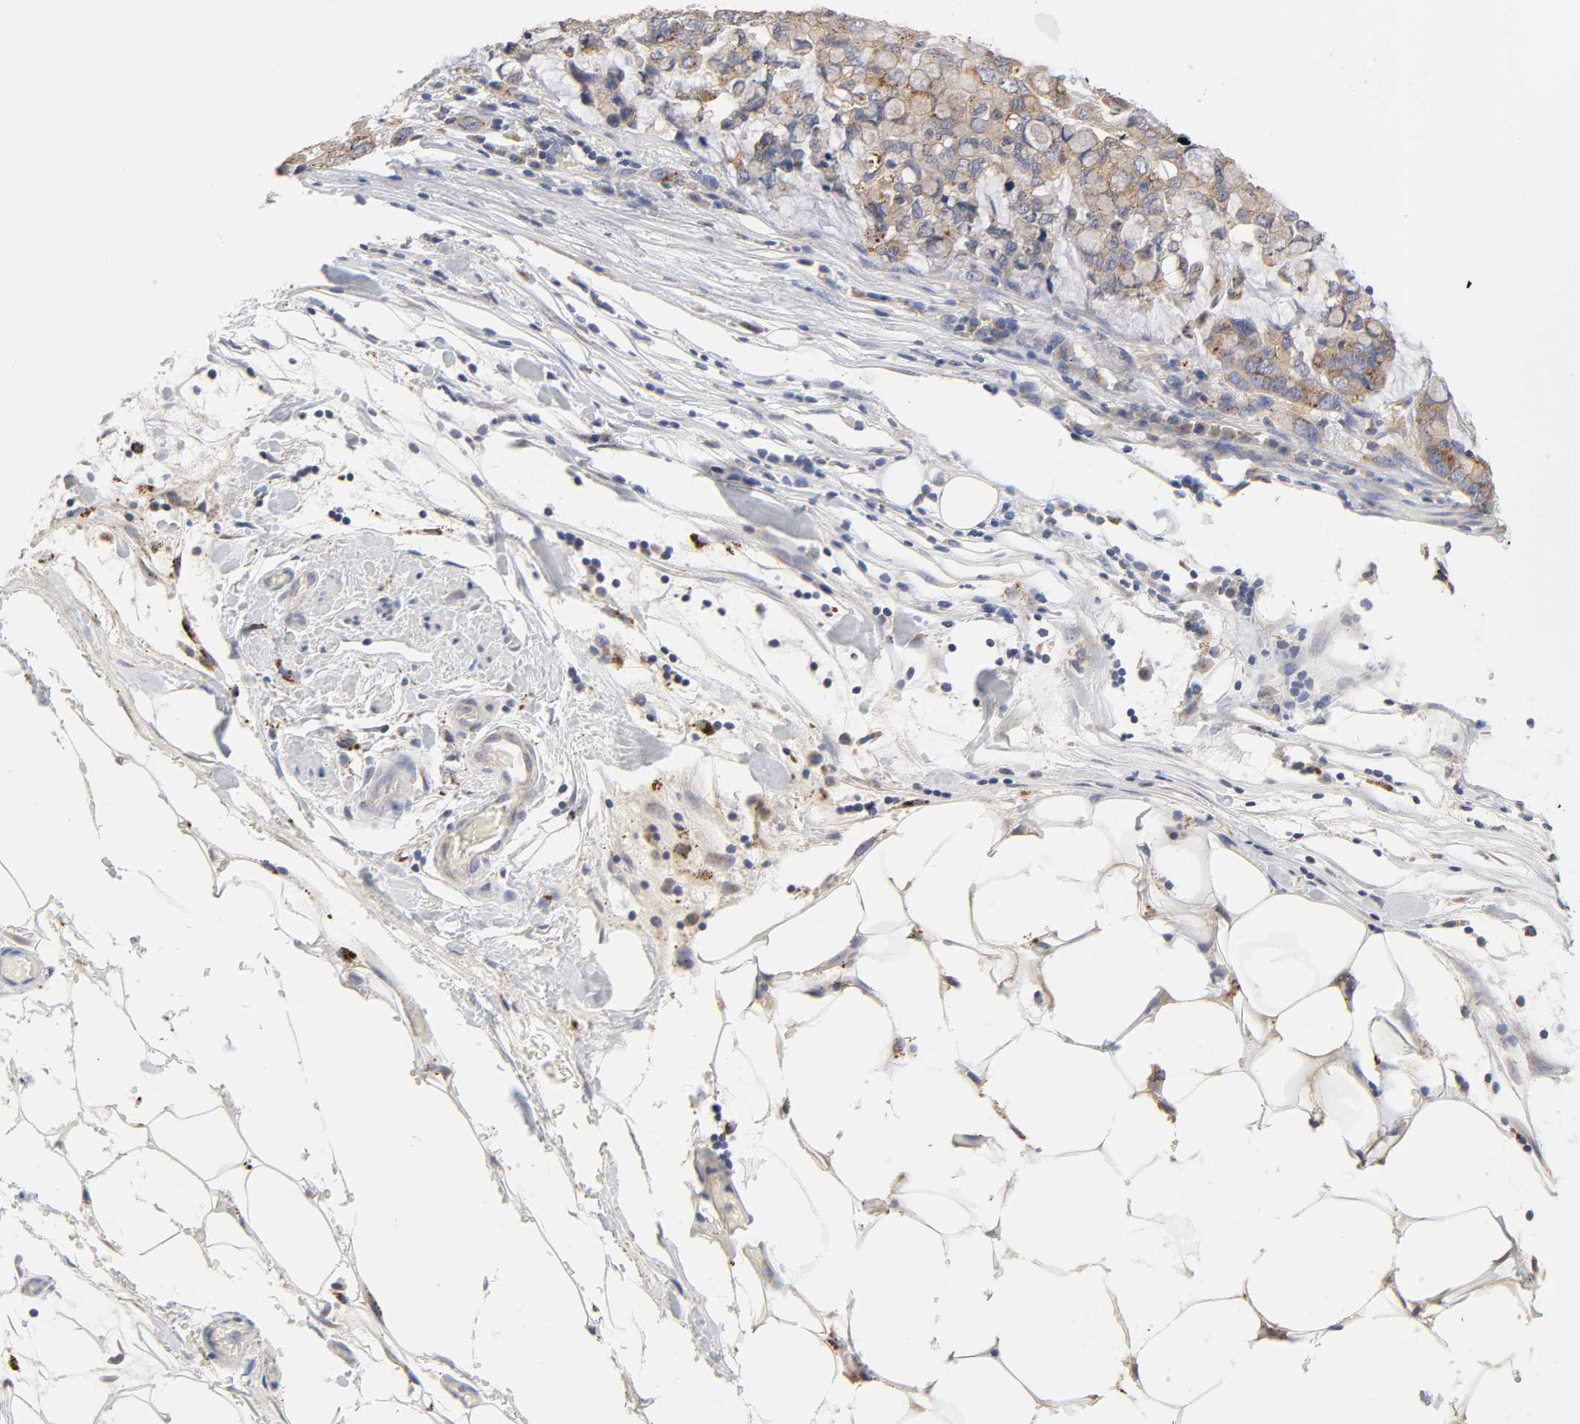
{"staining": {"intensity": "weak", "quantity": ">75%", "location": "cytoplasmic/membranous"}, "tissue": "stomach cancer", "cell_type": "Tumor cells", "image_type": "cancer", "snomed": [{"axis": "morphology", "description": "Adenocarcinoma, NOS"}, {"axis": "topography", "description": "Stomach, lower"}], "caption": "Immunohistochemistry (IHC) staining of stomach adenocarcinoma, which demonstrates low levels of weak cytoplasmic/membranous positivity in approximately >75% of tumor cells indicating weak cytoplasmic/membranous protein staining. The staining was performed using DAB (3,3'-diaminobenzidine) (brown) for protein detection and nuclei were counterstained in hematoxylin (blue).", "gene": "C17orf75", "patient": {"sex": "male", "age": 84}}